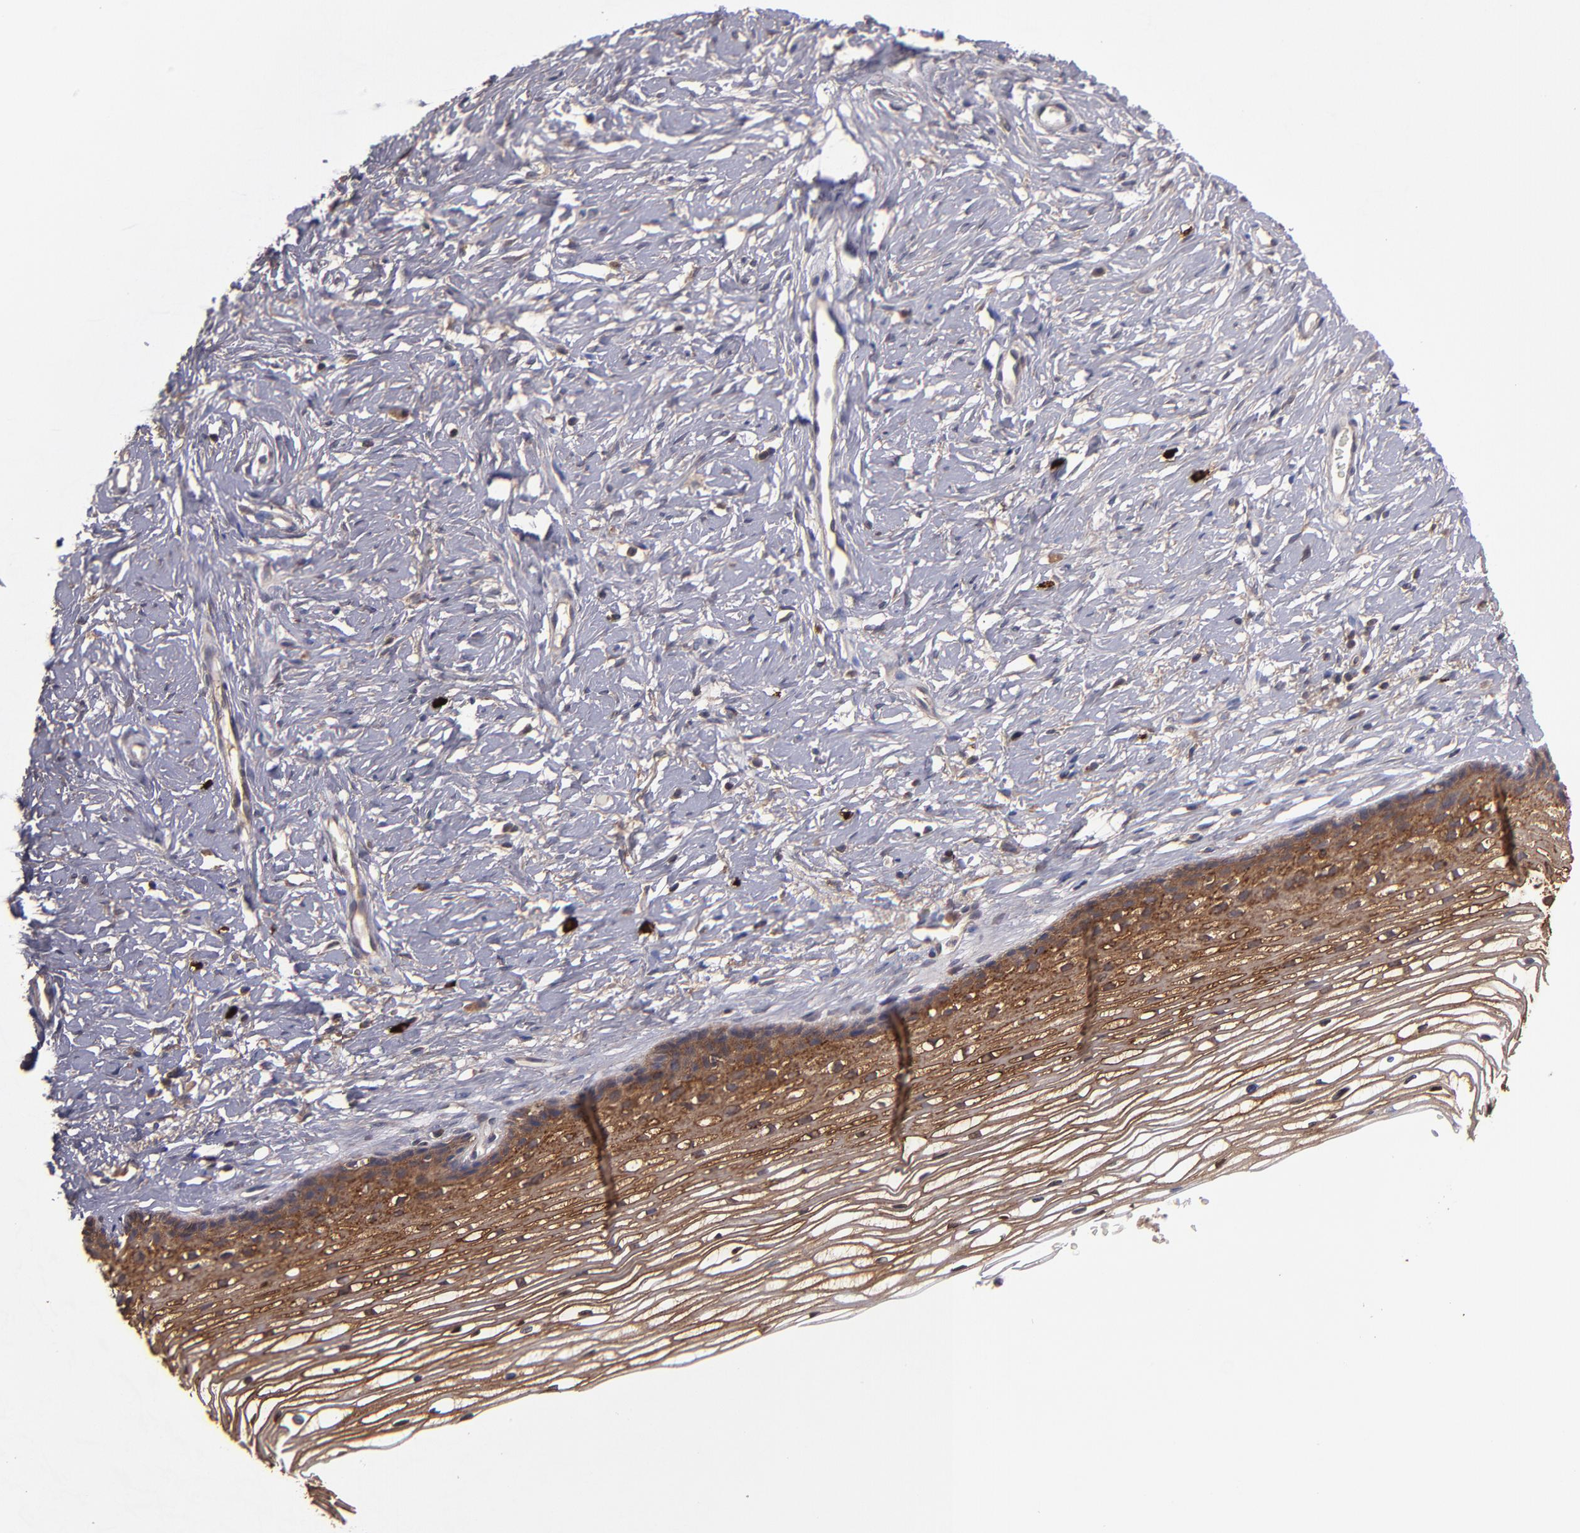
{"staining": {"intensity": "weak", "quantity": "25%-75%", "location": "cytoplasmic/membranous"}, "tissue": "cervix", "cell_type": "Glandular cells", "image_type": "normal", "snomed": [{"axis": "morphology", "description": "Normal tissue, NOS"}, {"axis": "topography", "description": "Cervix"}], "caption": "A micrograph showing weak cytoplasmic/membranous staining in approximately 25%-75% of glandular cells in benign cervix, as visualized by brown immunohistochemical staining.", "gene": "NF2", "patient": {"sex": "female", "age": 77}}